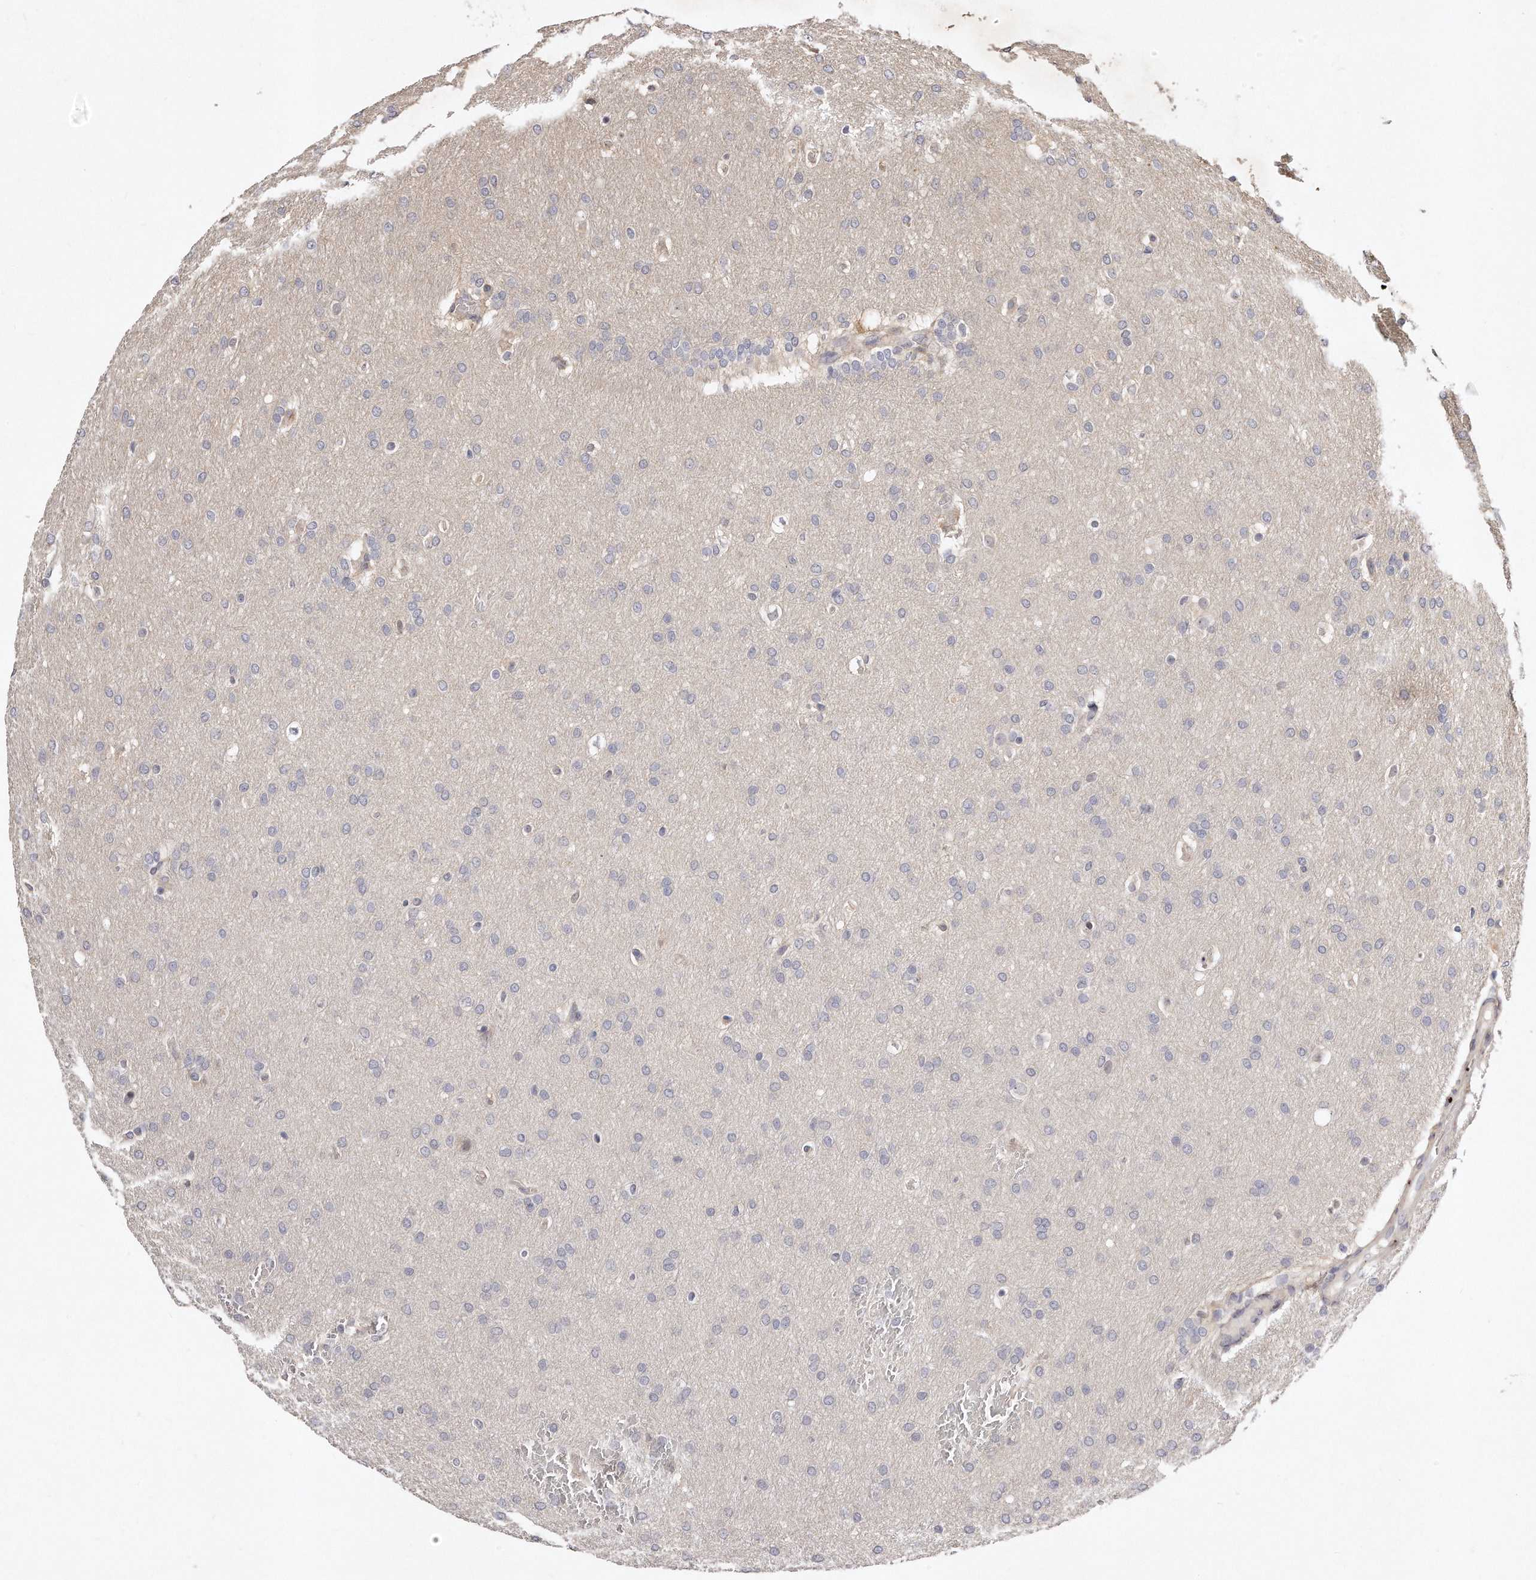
{"staining": {"intensity": "negative", "quantity": "none", "location": "none"}, "tissue": "glioma", "cell_type": "Tumor cells", "image_type": "cancer", "snomed": [{"axis": "morphology", "description": "Glioma, malignant, Low grade"}, {"axis": "topography", "description": "Brain"}], "caption": "Tumor cells show no significant staining in glioma. The staining is performed using DAB (3,3'-diaminobenzidine) brown chromogen with nuclei counter-stained in using hematoxylin.", "gene": "CASZ1", "patient": {"sex": "female", "age": 37}}